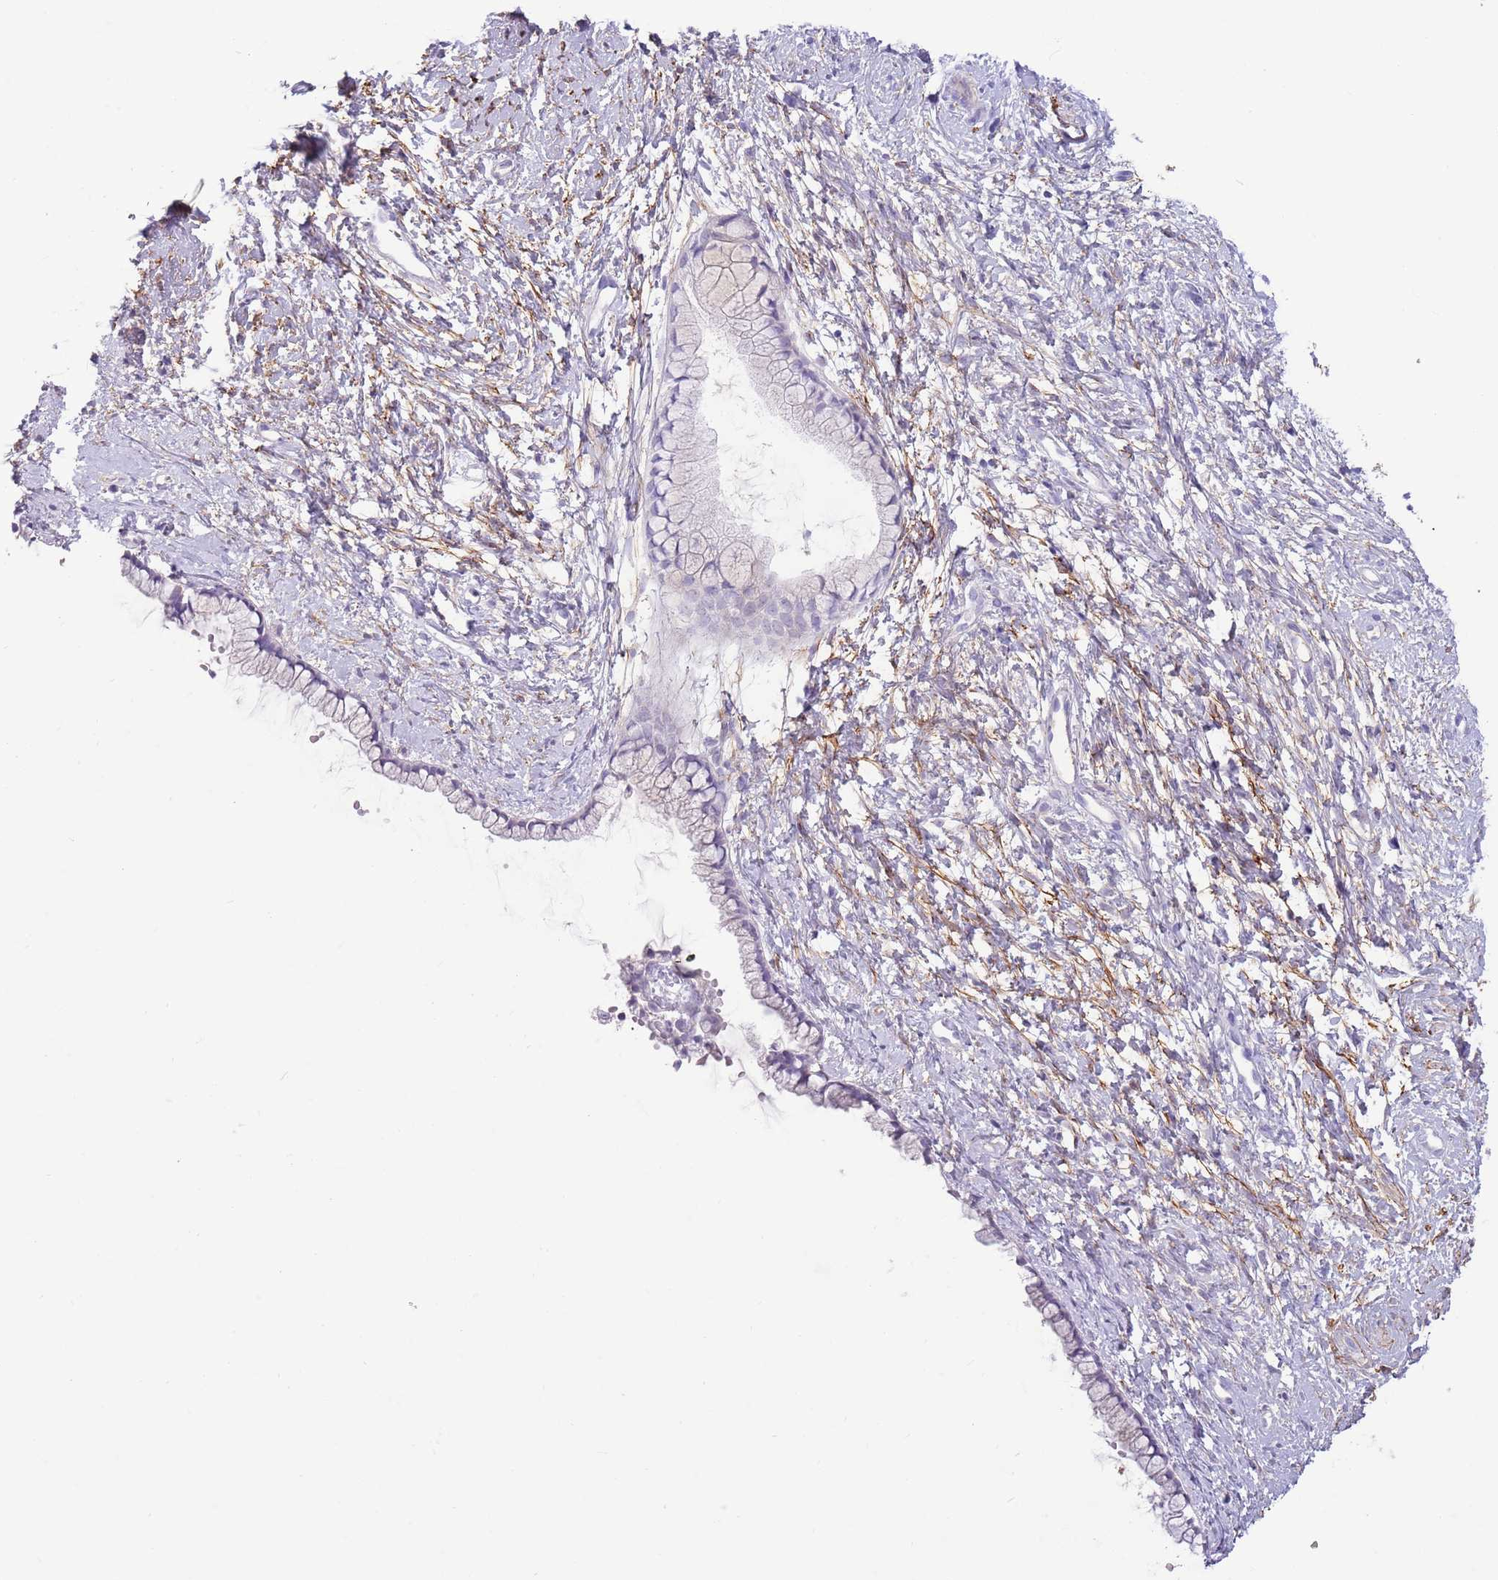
{"staining": {"intensity": "negative", "quantity": "none", "location": "none"}, "tissue": "cervix", "cell_type": "Glandular cells", "image_type": "normal", "snomed": [{"axis": "morphology", "description": "Normal tissue, NOS"}, {"axis": "topography", "description": "Cervix"}], "caption": "The IHC image has no significant staining in glandular cells of cervix. (IHC, brightfield microscopy, high magnification).", "gene": "LEPROTL1", "patient": {"sex": "female", "age": 57}}